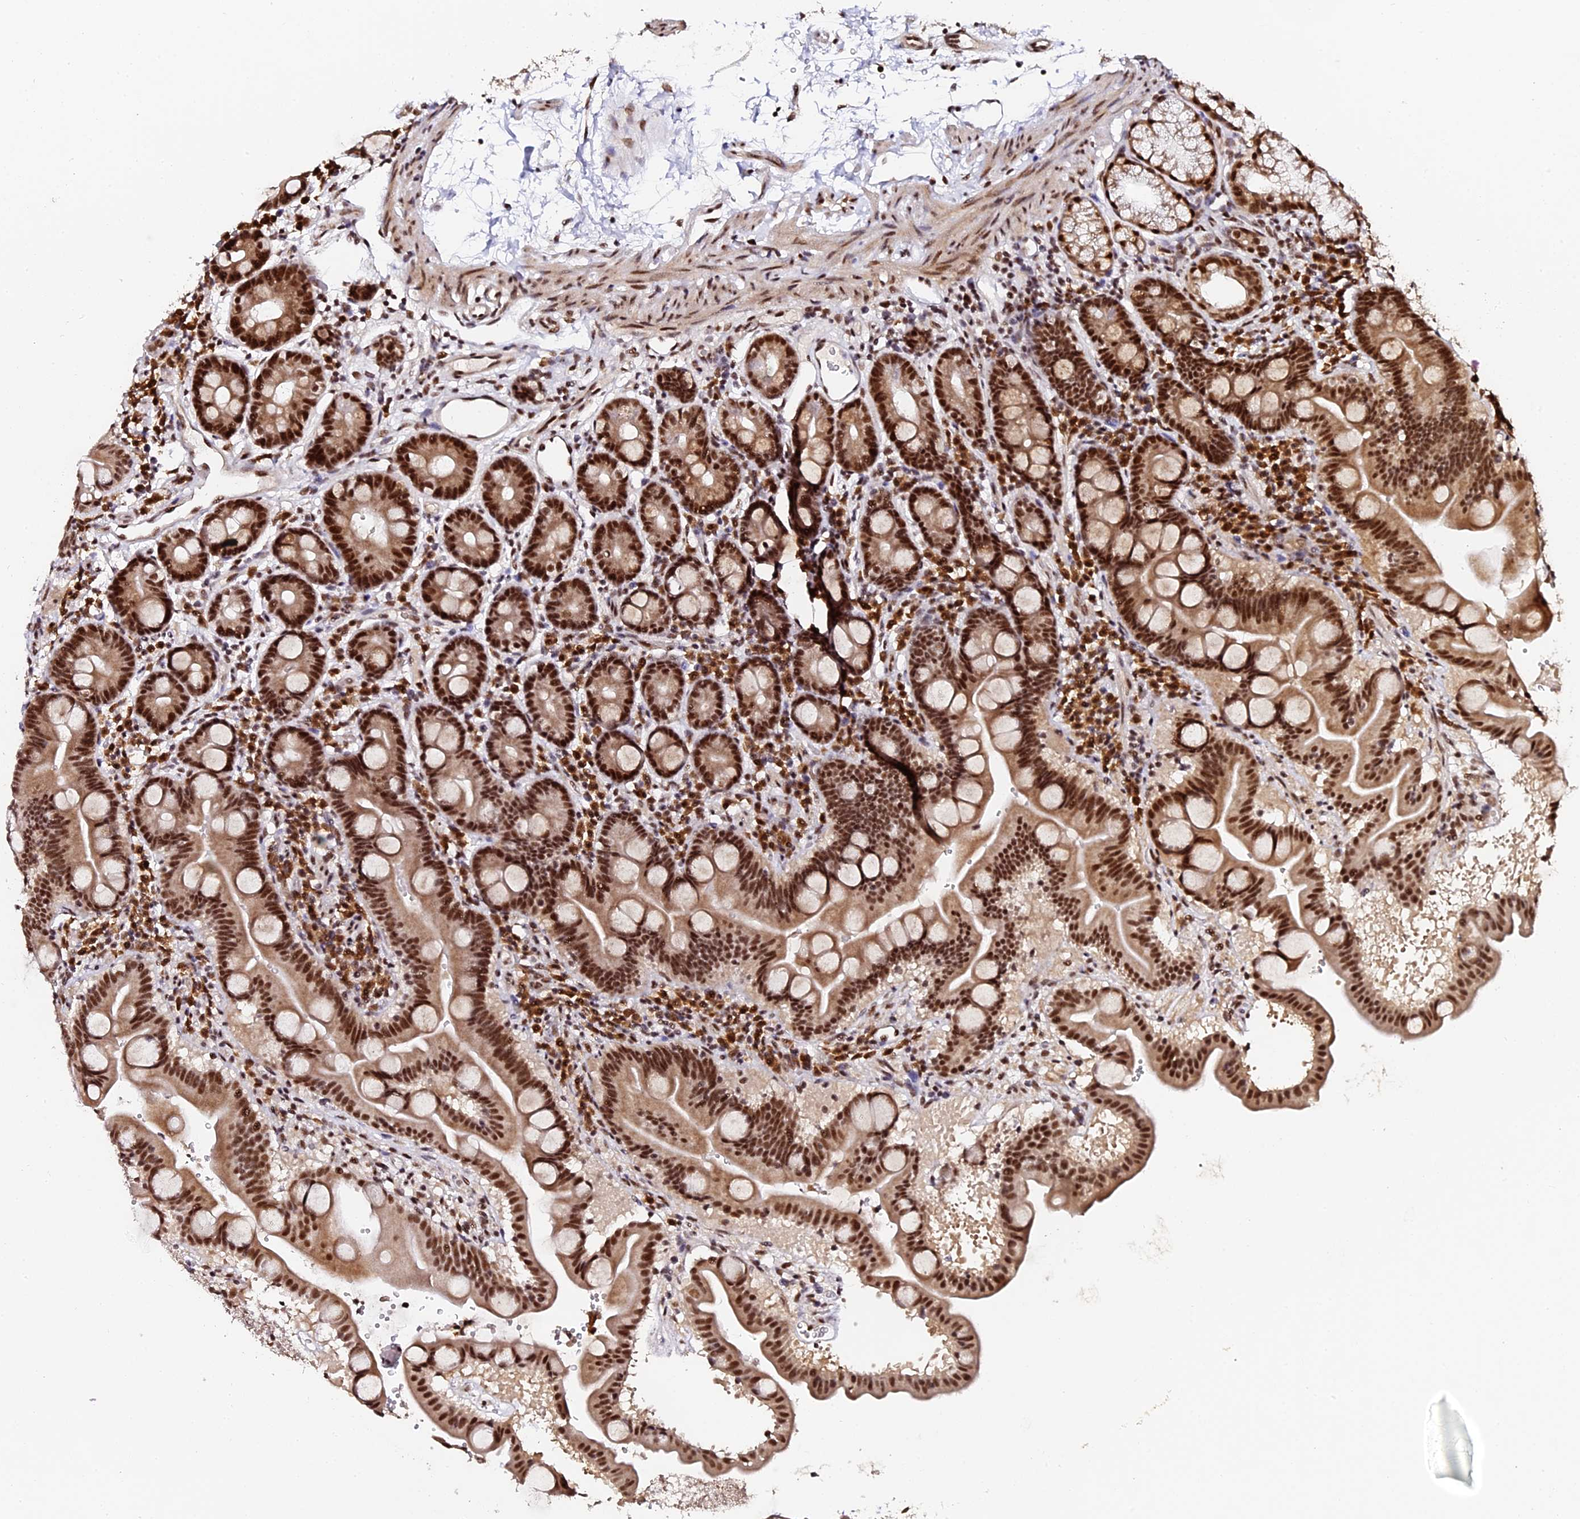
{"staining": {"intensity": "strong", "quantity": ">75%", "location": "nuclear"}, "tissue": "duodenum", "cell_type": "Glandular cells", "image_type": "normal", "snomed": [{"axis": "morphology", "description": "Normal tissue, NOS"}, {"axis": "topography", "description": "Duodenum"}], "caption": "Strong nuclear positivity for a protein is appreciated in about >75% of glandular cells of unremarkable duodenum using IHC.", "gene": "MCRS1", "patient": {"sex": "male", "age": 54}}